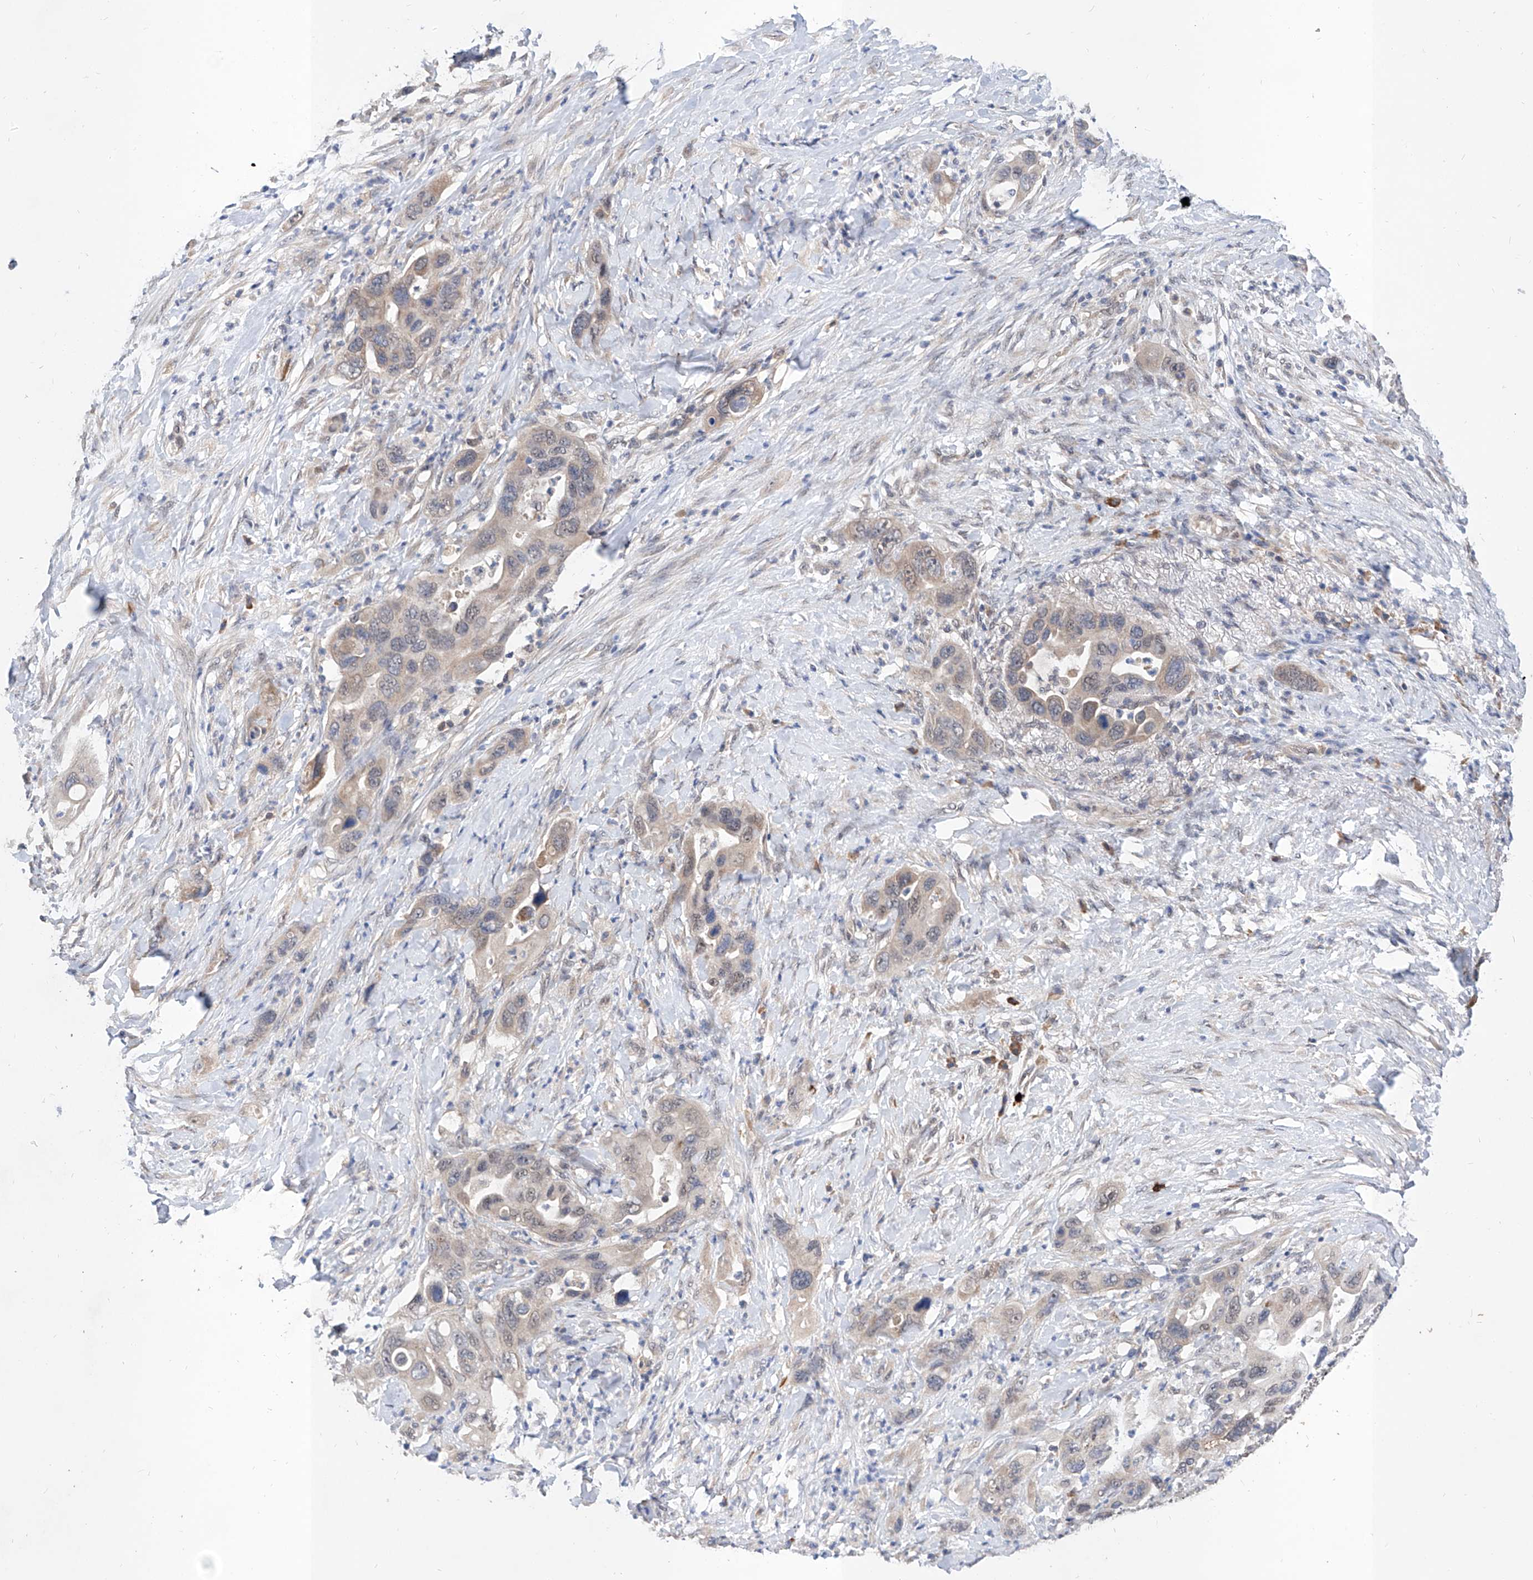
{"staining": {"intensity": "negative", "quantity": "none", "location": "none"}, "tissue": "pancreatic cancer", "cell_type": "Tumor cells", "image_type": "cancer", "snomed": [{"axis": "morphology", "description": "Adenocarcinoma, NOS"}, {"axis": "topography", "description": "Pancreas"}], "caption": "This is an IHC histopathology image of human pancreatic adenocarcinoma. There is no positivity in tumor cells.", "gene": "CARMIL3", "patient": {"sex": "female", "age": 71}}